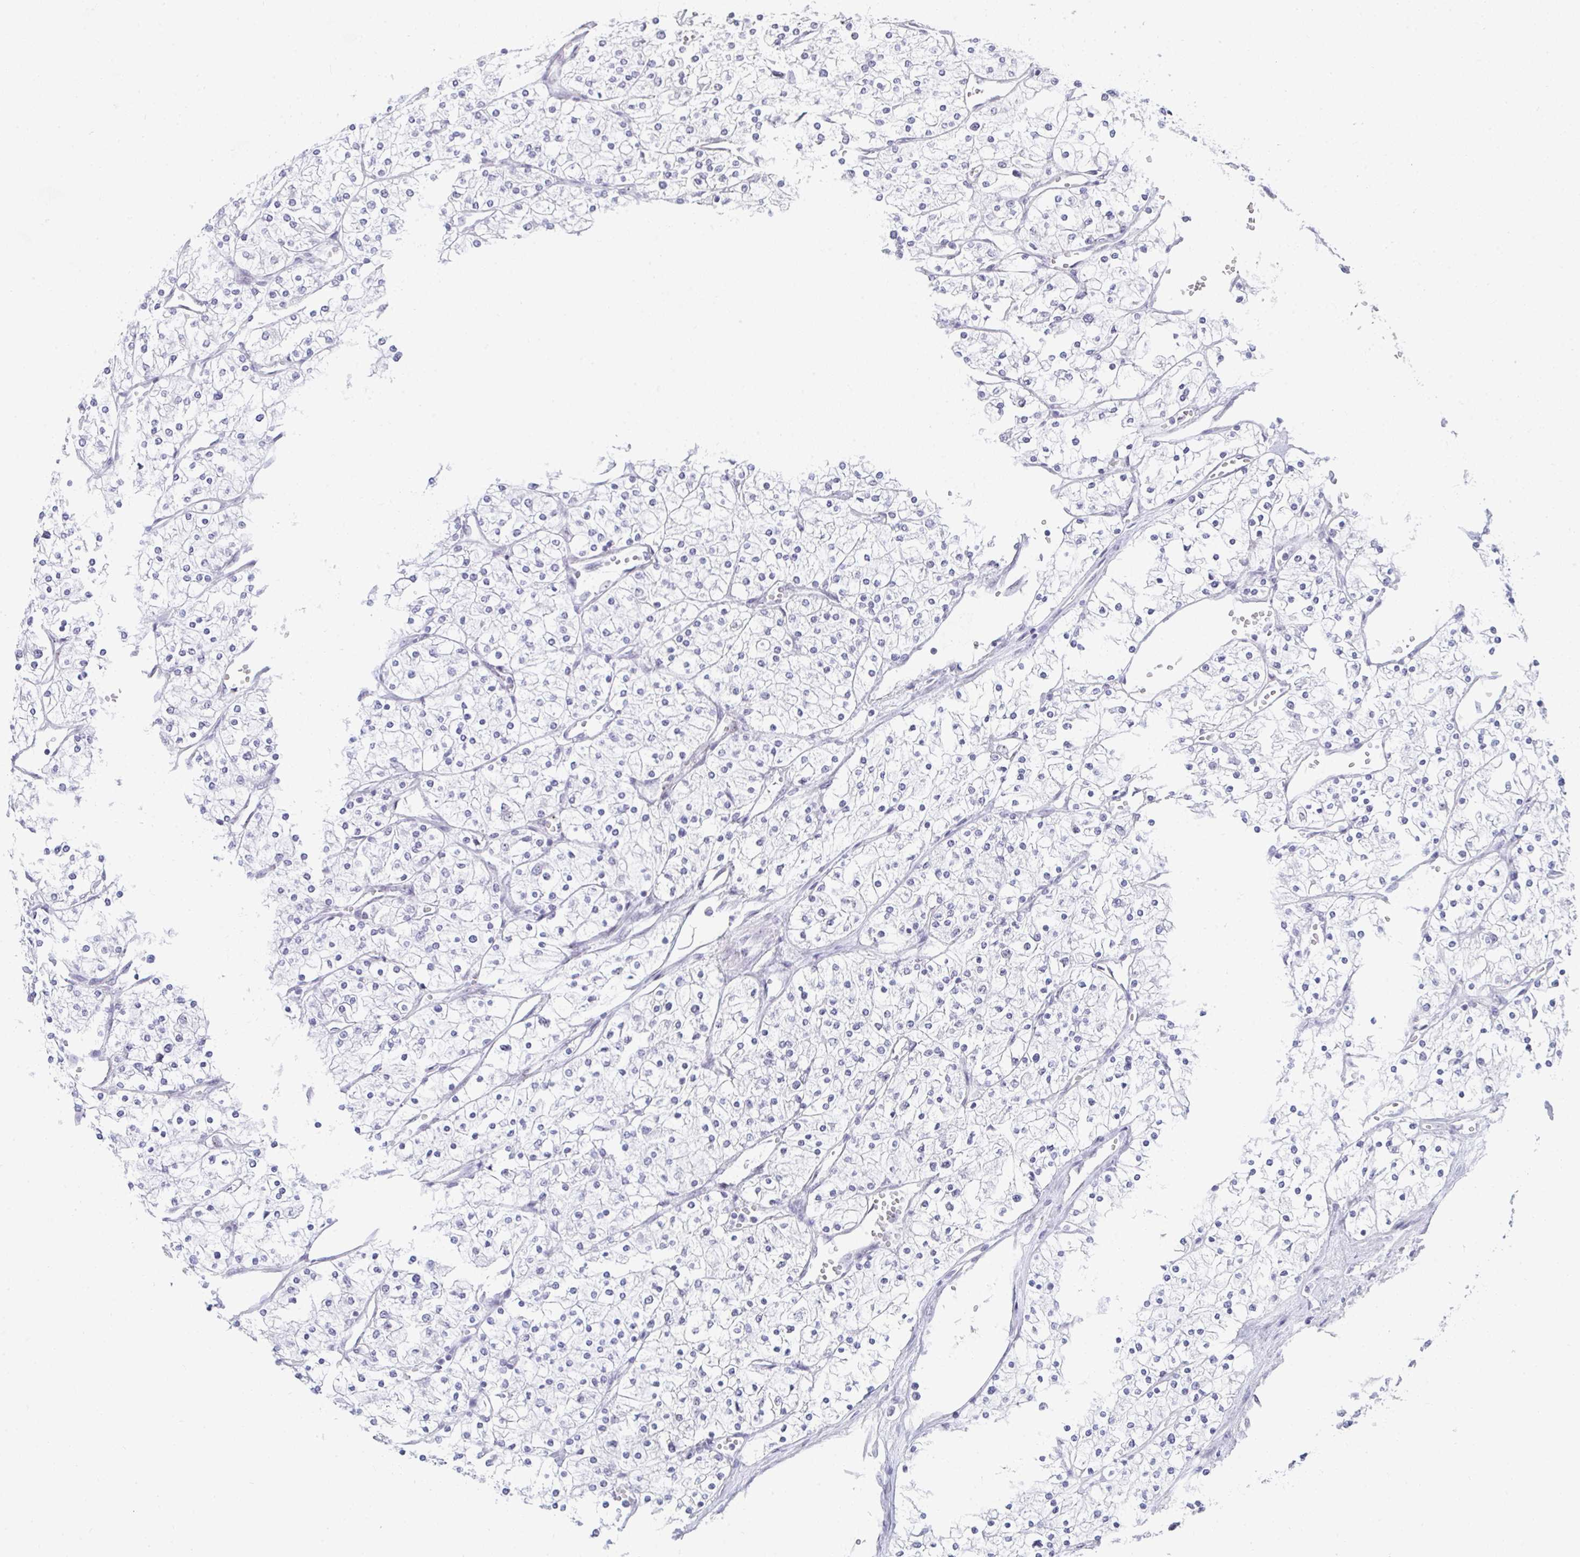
{"staining": {"intensity": "negative", "quantity": "none", "location": "none"}, "tissue": "renal cancer", "cell_type": "Tumor cells", "image_type": "cancer", "snomed": [{"axis": "morphology", "description": "Adenocarcinoma, NOS"}, {"axis": "topography", "description": "Kidney"}], "caption": "Micrograph shows no significant protein staining in tumor cells of renal adenocarcinoma.", "gene": "NOP10", "patient": {"sex": "male", "age": 80}}